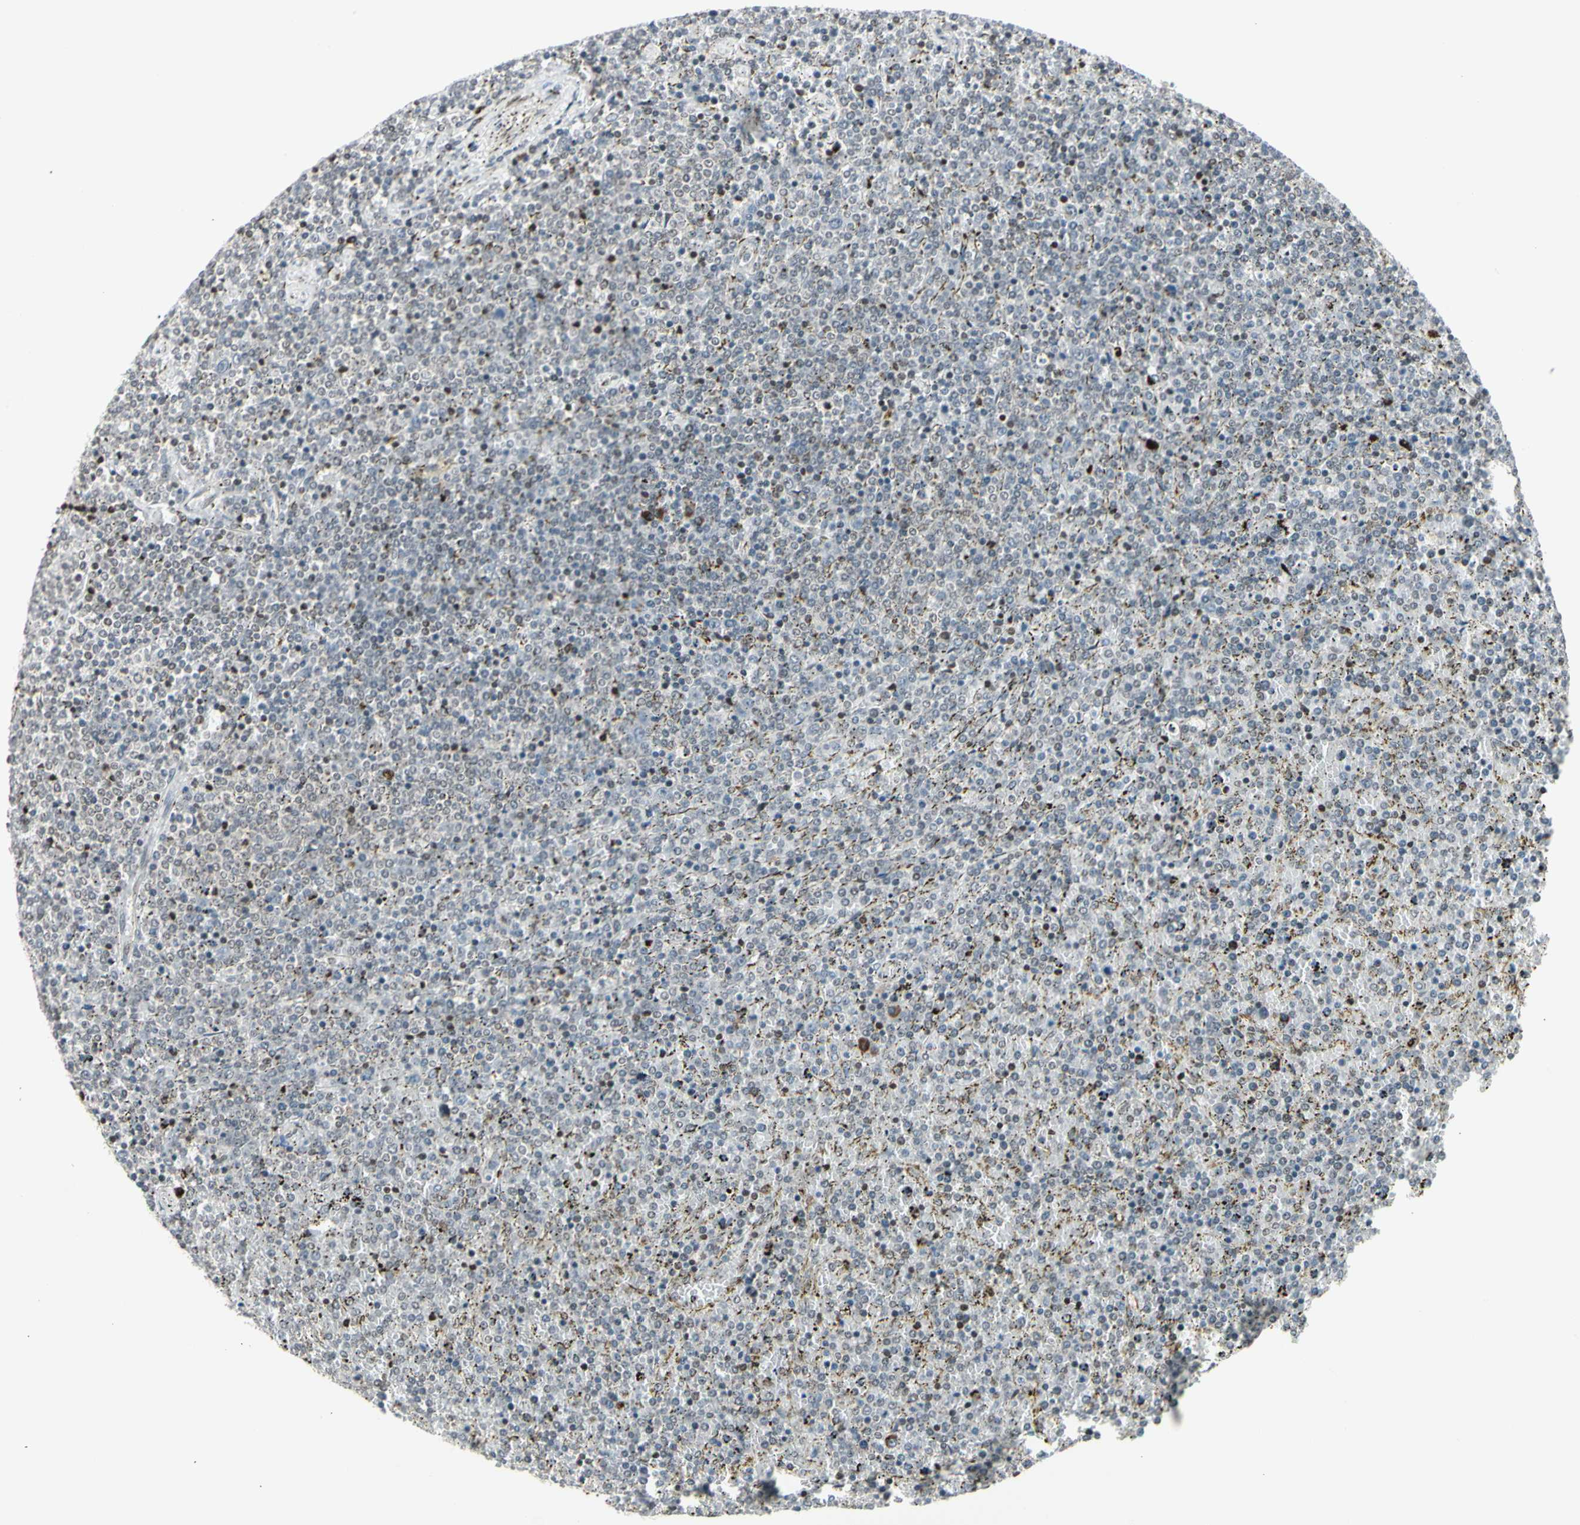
{"staining": {"intensity": "negative", "quantity": "none", "location": "none"}, "tissue": "lymphoma", "cell_type": "Tumor cells", "image_type": "cancer", "snomed": [{"axis": "morphology", "description": "Malignant lymphoma, non-Hodgkin's type, Low grade"}, {"axis": "topography", "description": "Spleen"}], "caption": "Human malignant lymphoma, non-Hodgkin's type (low-grade) stained for a protein using immunohistochemistry demonstrates no expression in tumor cells.", "gene": "FOXJ2", "patient": {"sex": "female", "age": 77}}